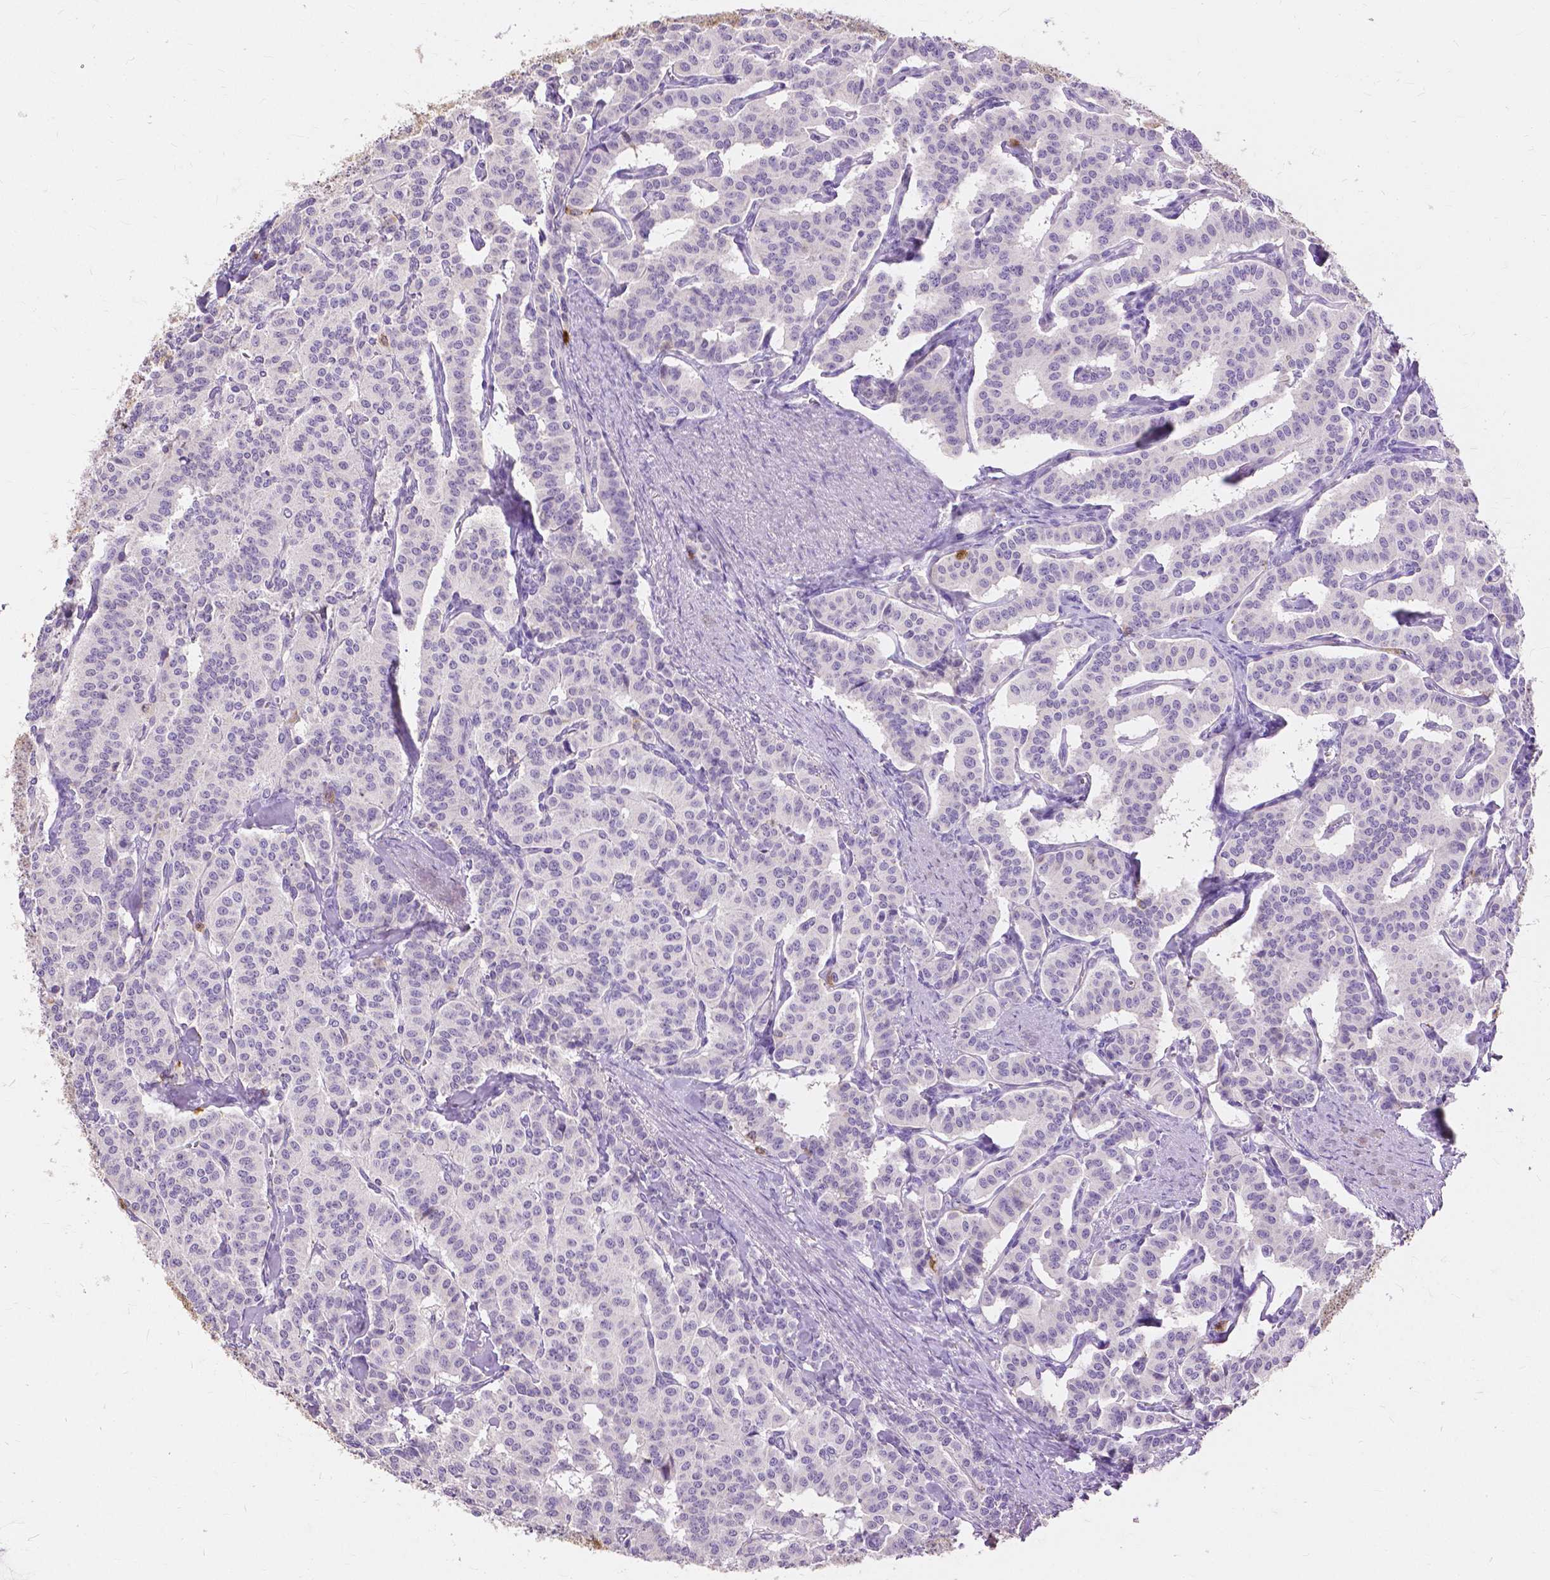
{"staining": {"intensity": "negative", "quantity": "none", "location": "none"}, "tissue": "carcinoid", "cell_type": "Tumor cells", "image_type": "cancer", "snomed": [{"axis": "morphology", "description": "Carcinoid, malignant, NOS"}, {"axis": "topography", "description": "Lung"}], "caption": "The histopathology image displays no significant staining in tumor cells of carcinoid.", "gene": "CXCR2", "patient": {"sex": "female", "age": 46}}